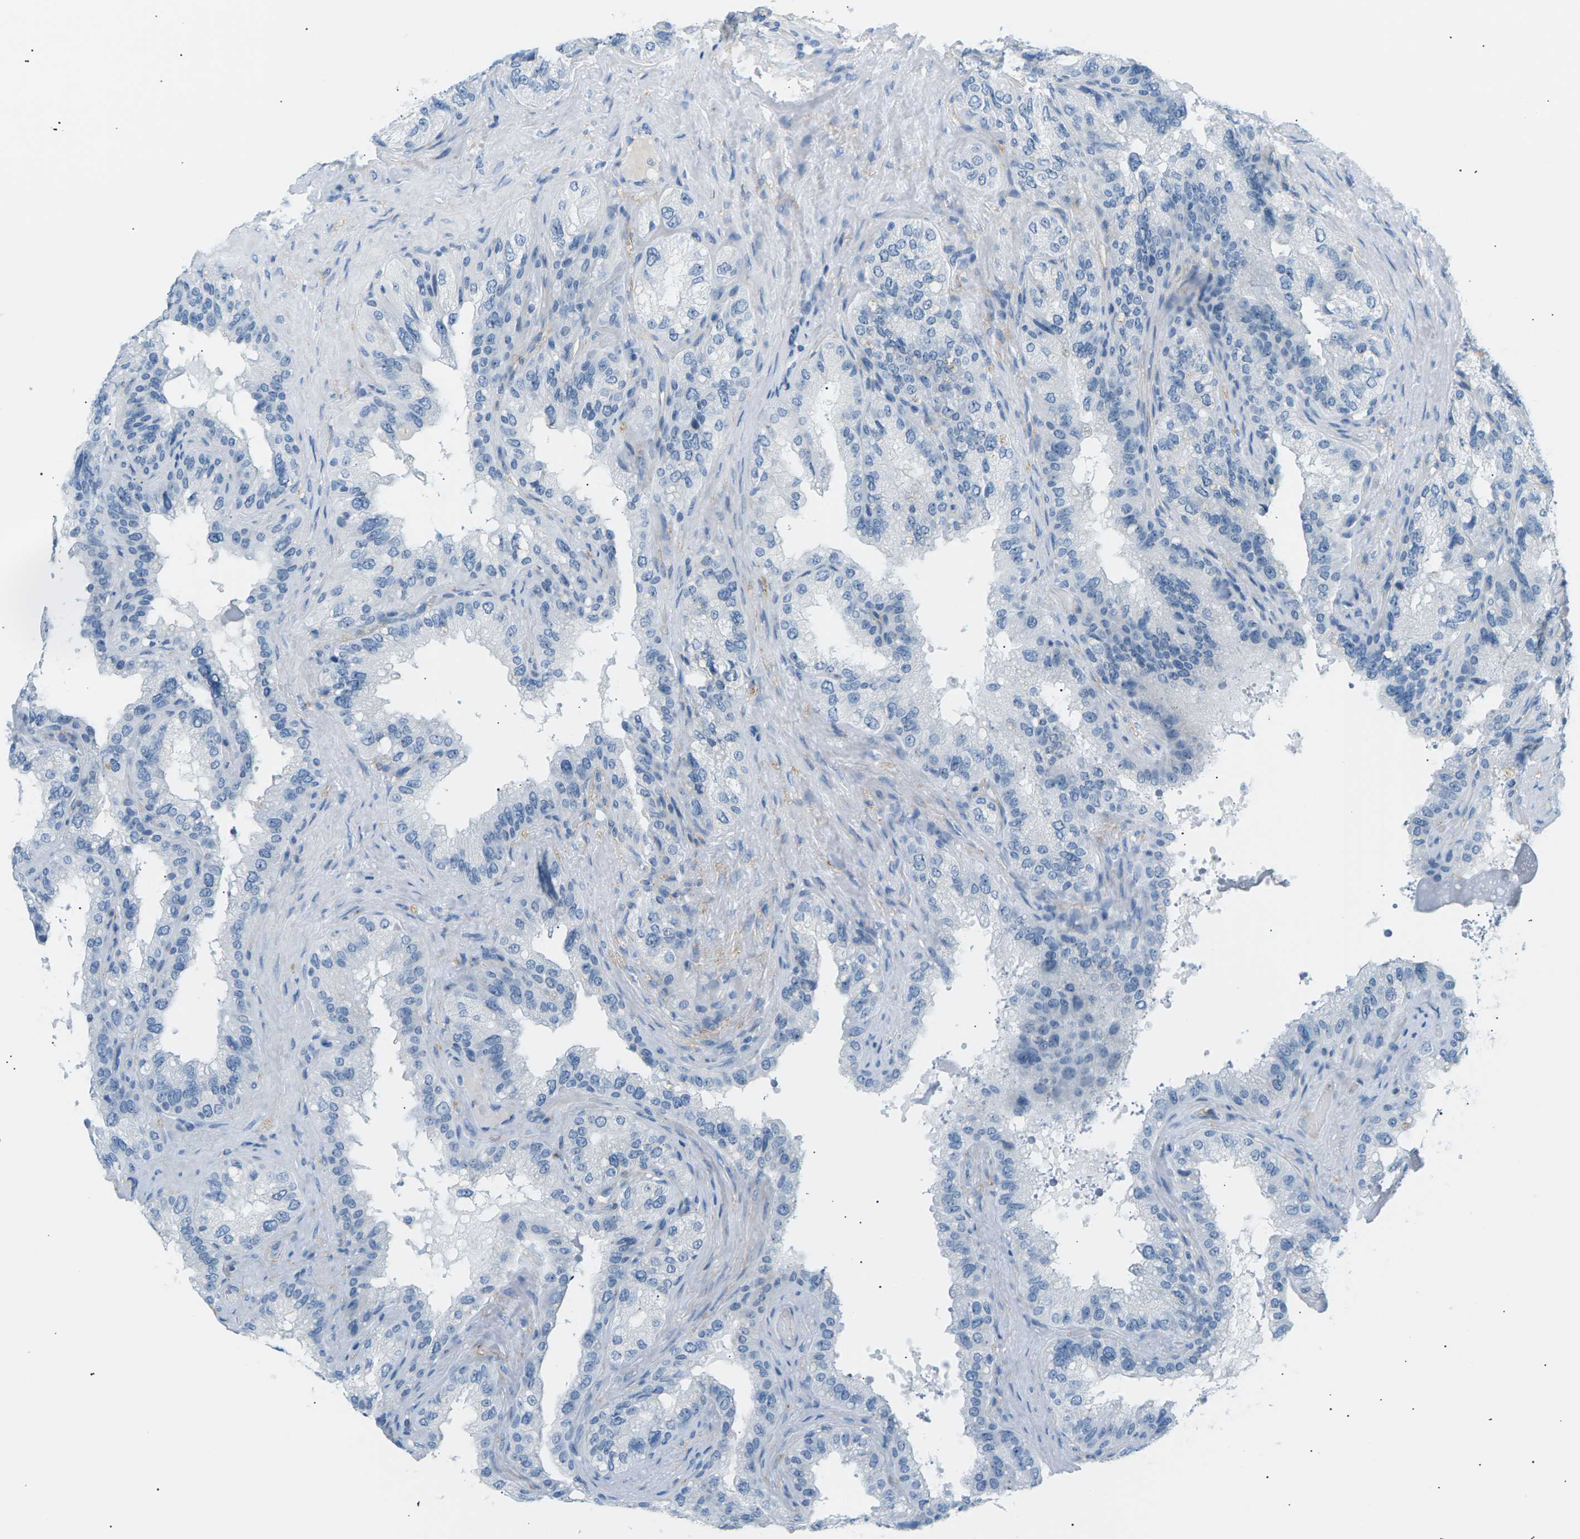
{"staining": {"intensity": "negative", "quantity": "none", "location": "none"}, "tissue": "seminal vesicle", "cell_type": "Glandular cells", "image_type": "normal", "snomed": [{"axis": "morphology", "description": "Normal tissue, NOS"}, {"axis": "topography", "description": "Seminal veicle"}], "caption": "A micrograph of seminal vesicle stained for a protein shows no brown staining in glandular cells. (DAB immunohistochemistry (IHC), high magnification).", "gene": "SEPTIN5", "patient": {"sex": "male", "age": 68}}